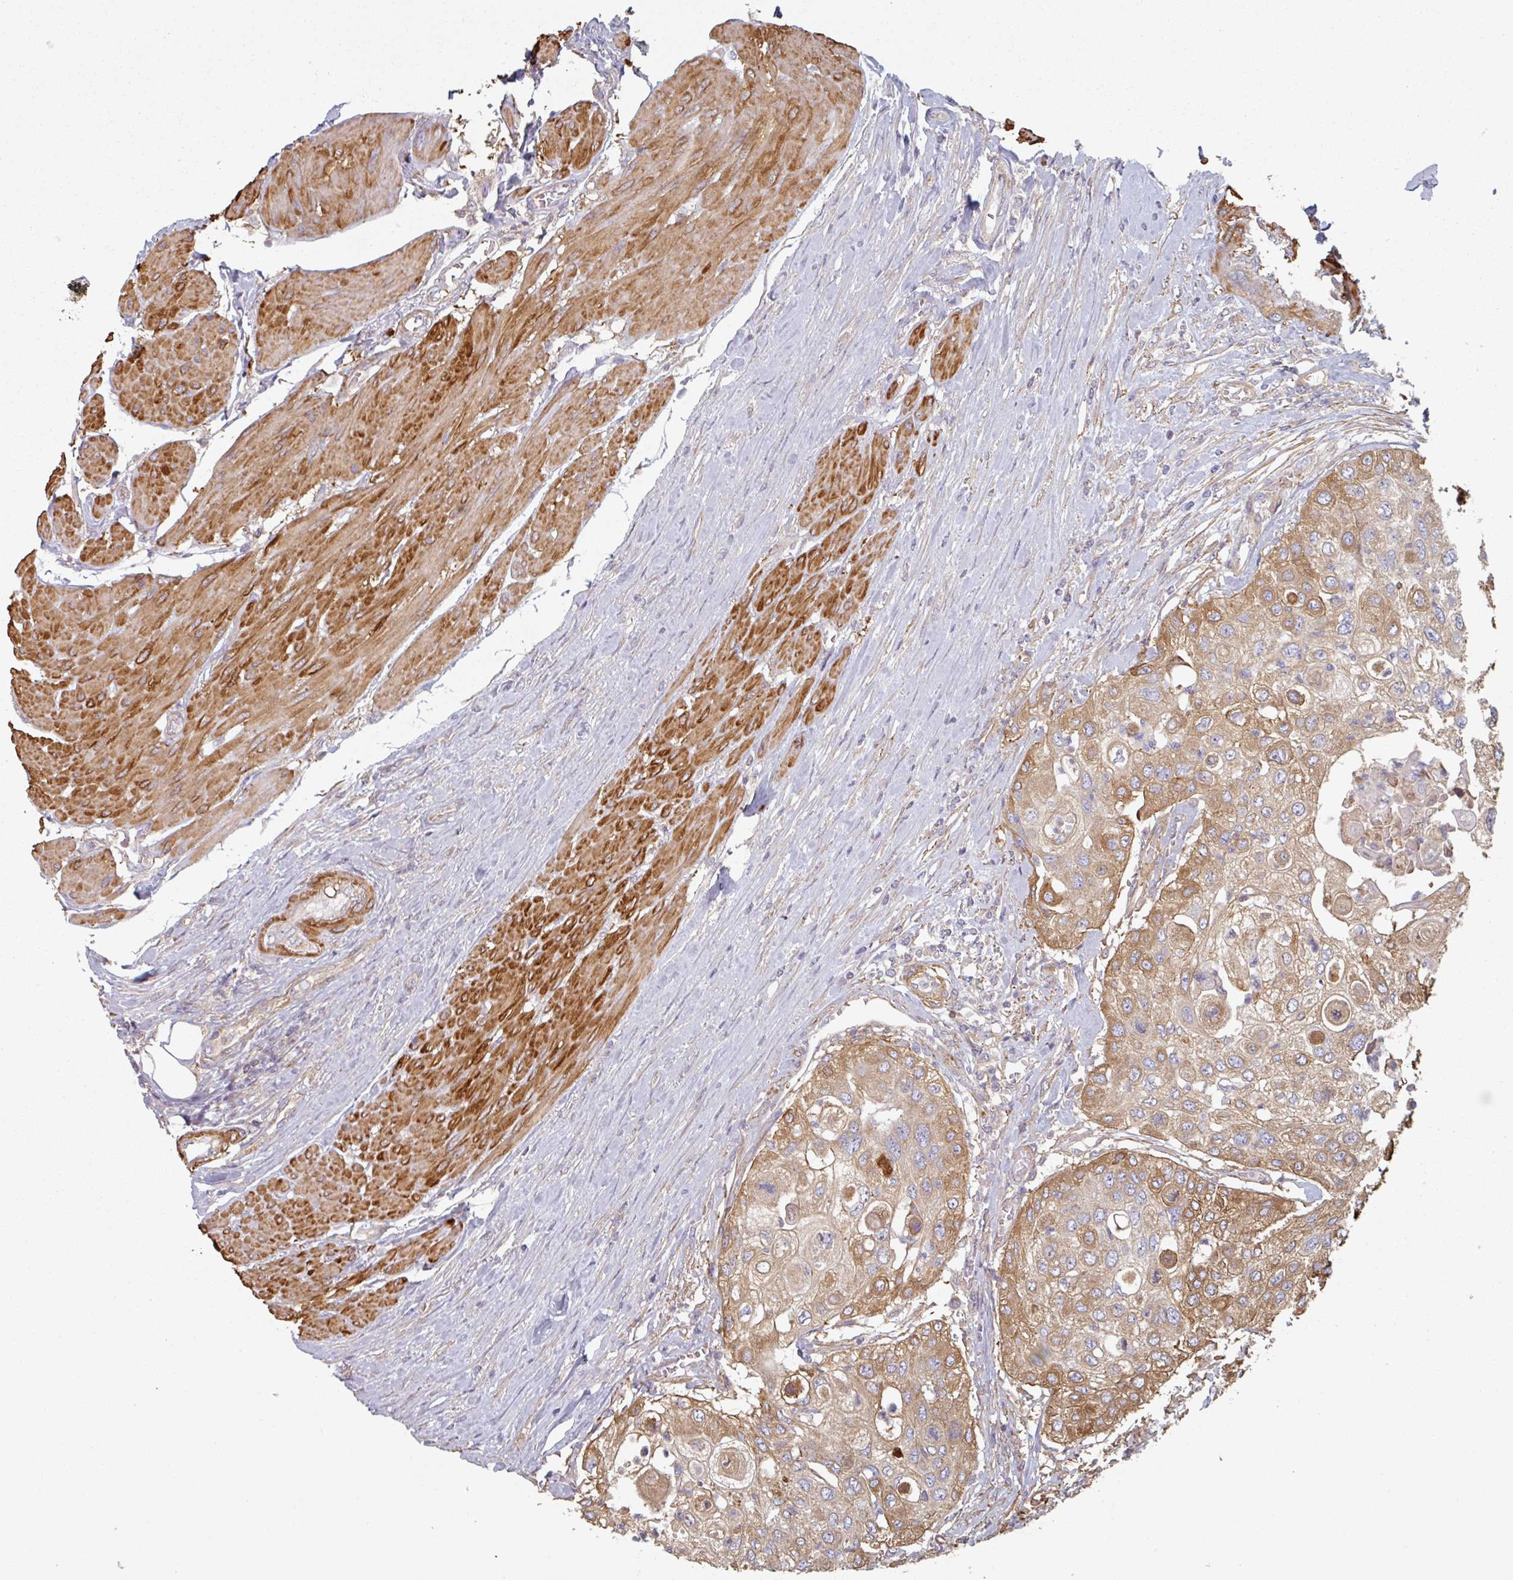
{"staining": {"intensity": "moderate", "quantity": ">75%", "location": "cytoplasmic/membranous"}, "tissue": "urothelial cancer", "cell_type": "Tumor cells", "image_type": "cancer", "snomed": [{"axis": "morphology", "description": "Urothelial carcinoma, High grade"}, {"axis": "topography", "description": "Urinary bladder"}], "caption": "Immunohistochemistry histopathology image of high-grade urothelial carcinoma stained for a protein (brown), which exhibits medium levels of moderate cytoplasmic/membranous expression in approximately >75% of tumor cells.", "gene": "GSTA4", "patient": {"sex": "female", "age": 79}}